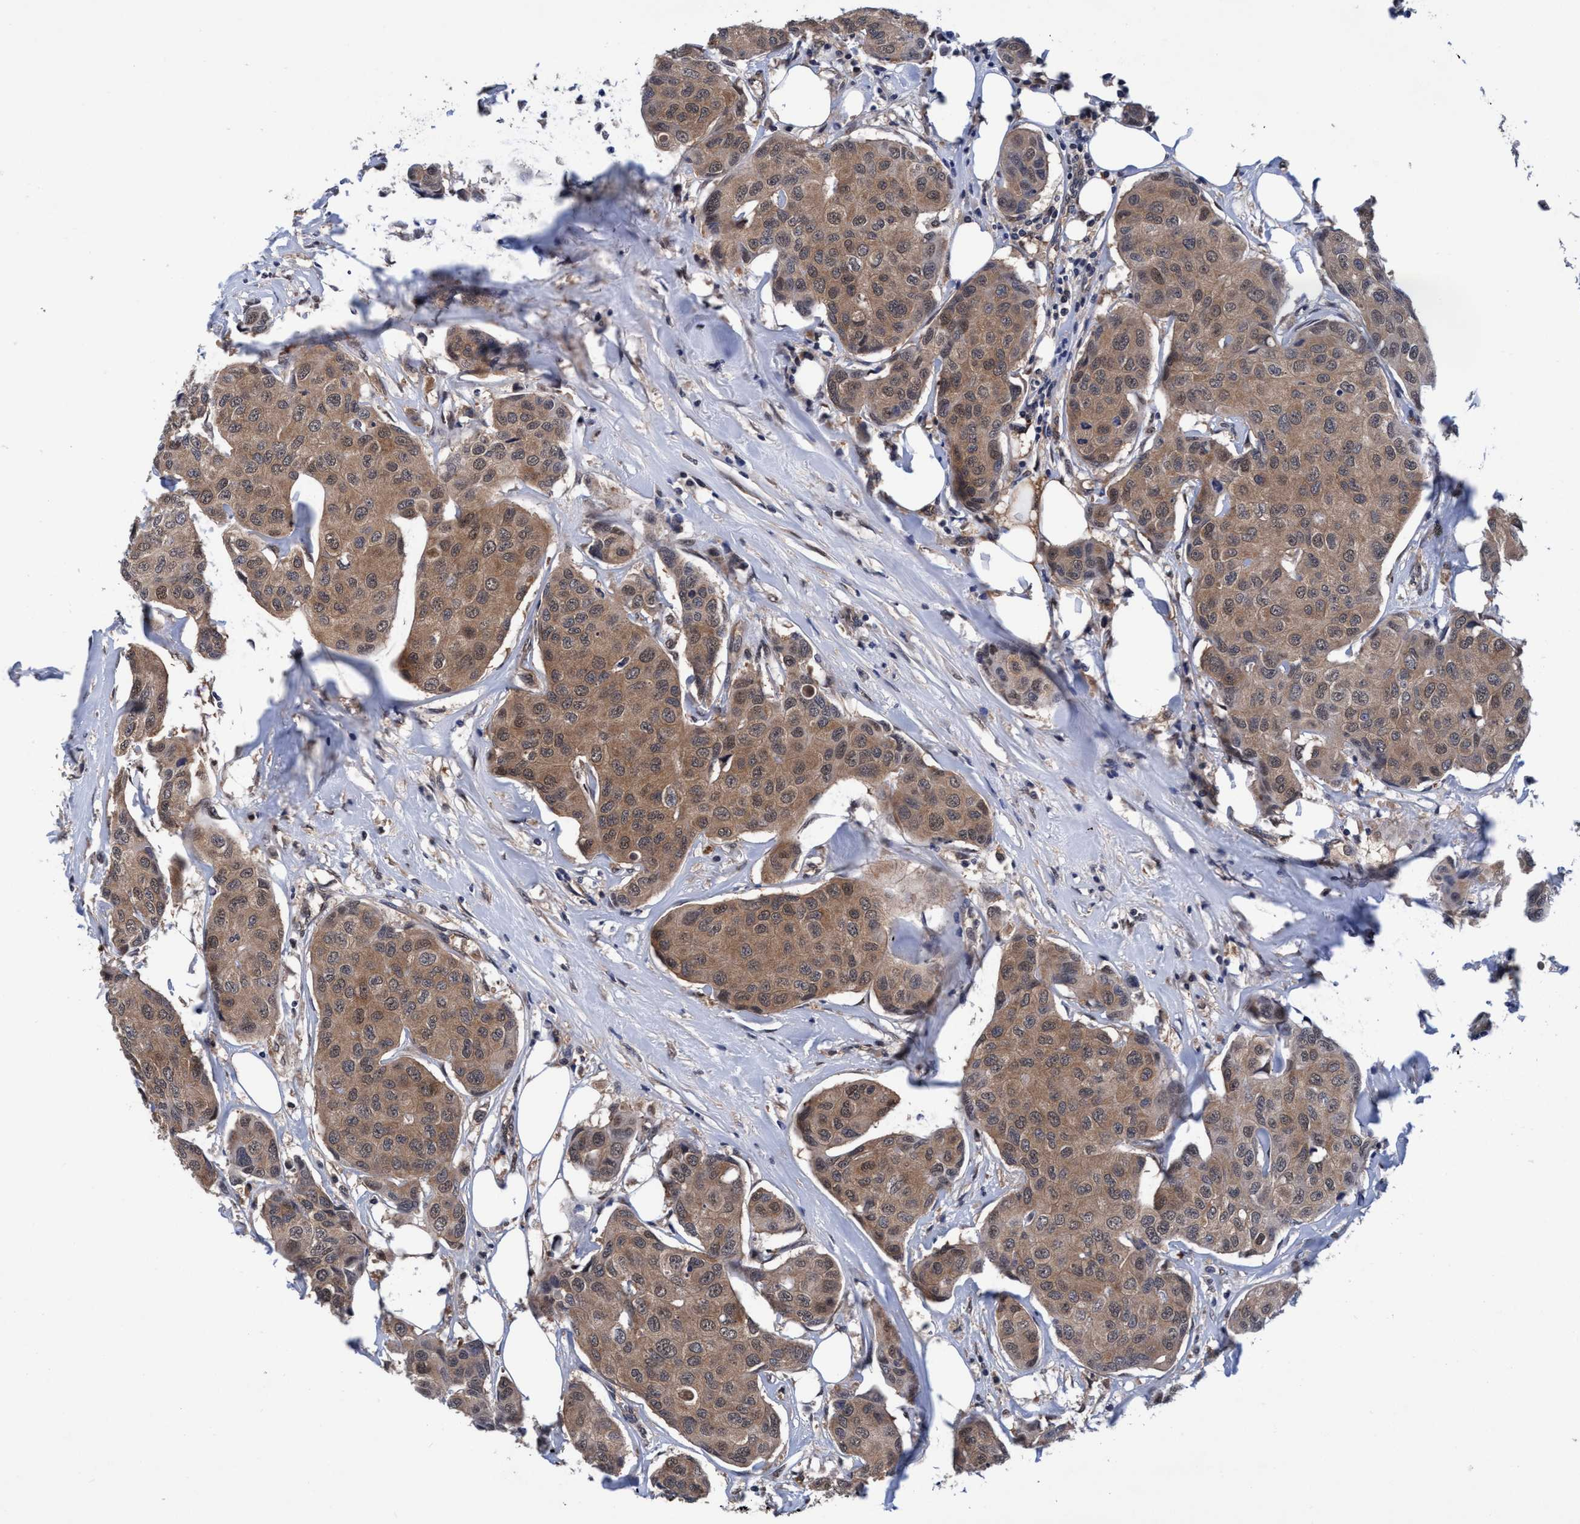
{"staining": {"intensity": "moderate", "quantity": ">75%", "location": "cytoplasmic/membranous"}, "tissue": "breast cancer", "cell_type": "Tumor cells", "image_type": "cancer", "snomed": [{"axis": "morphology", "description": "Duct carcinoma"}, {"axis": "topography", "description": "Breast"}], "caption": "Moderate cytoplasmic/membranous positivity for a protein is present in about >75% of tumor cells of invasive ductal carcinoma (breast) using immunohistochemistry (IHC).", "gene": "PSMD12", "patient": {"sex": "female", "age": 80}}